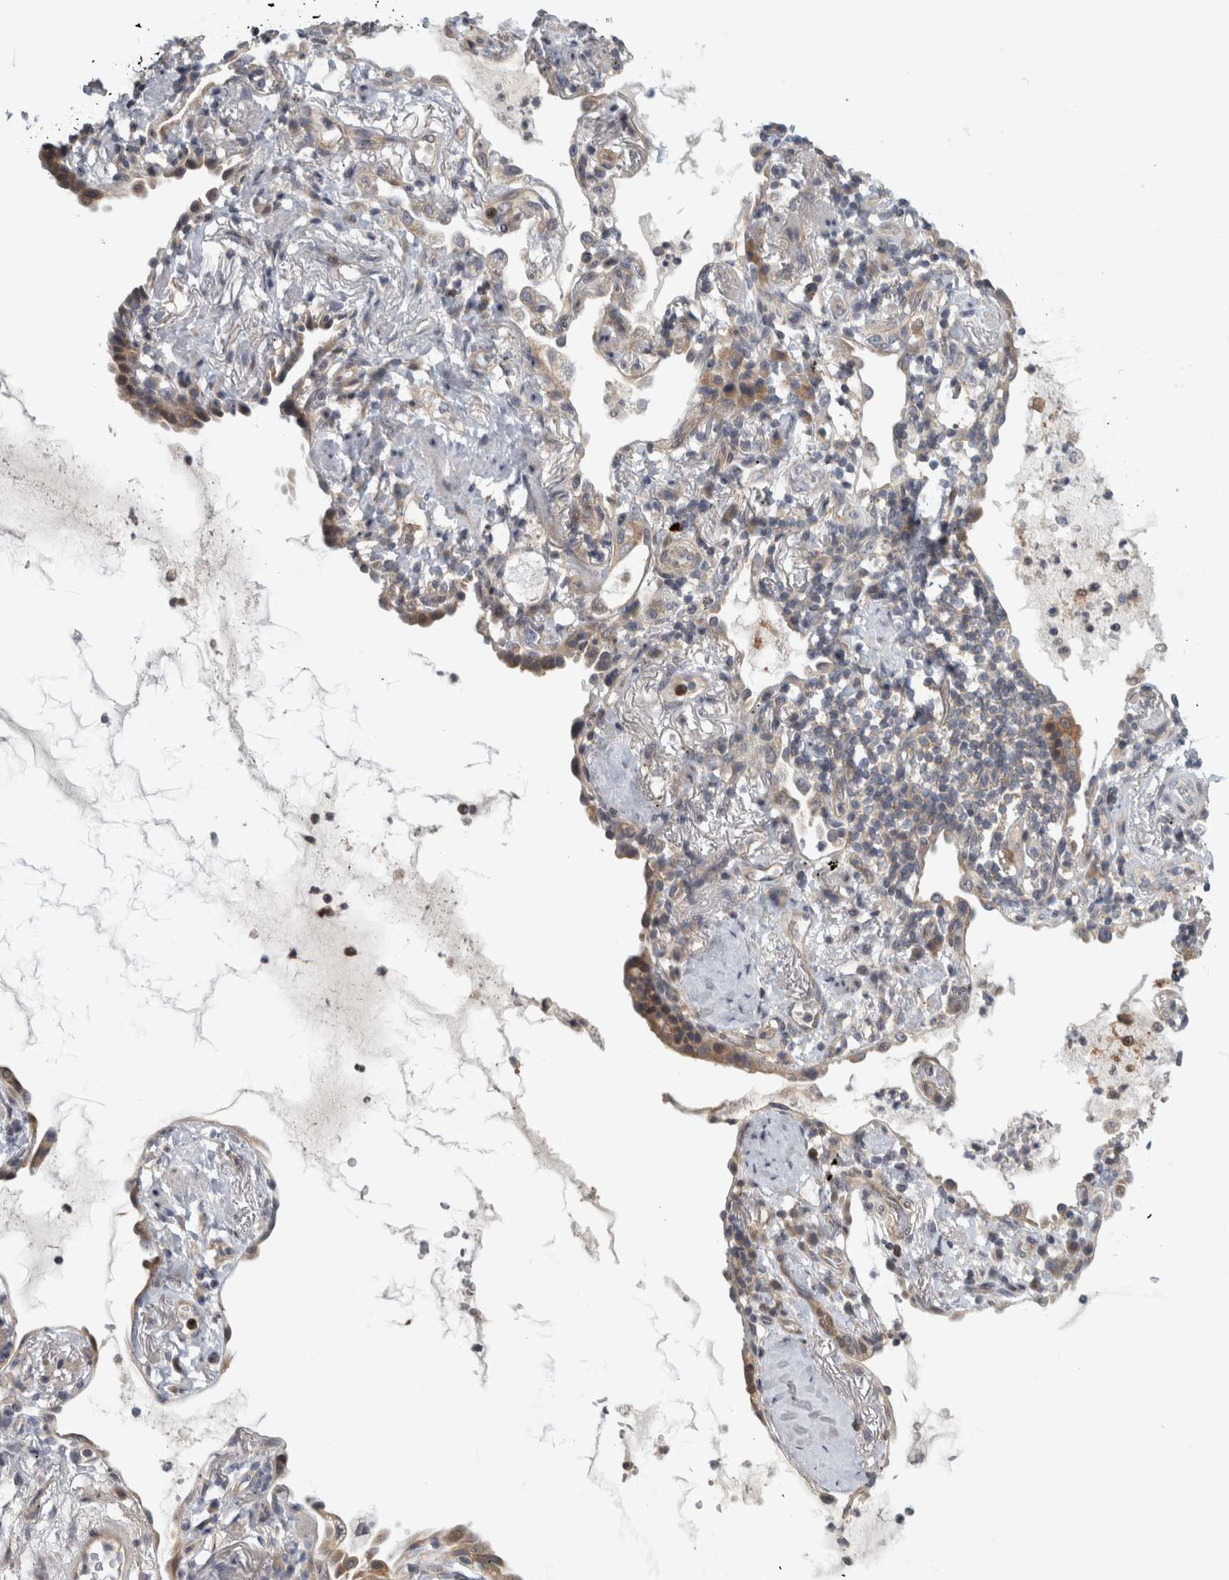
{"staining": {"intensity": "weak", "quantity": "25%-75%", "location": "cytoplasmic/membranous"}, "tissue": "lung cancer", "cell_type": "Tumor cells", "image_type": "cancer", "snomed": [{"axis": "morphology", "description": "Adenocarcinoma, NOS"}, {"axis": "topography", "description": "Lung"}], "caption": "Lung cancer (adenocarcinoma) stained with a brown dye exhibits weak cytoplasmic/membranous positive positivity in about 25%-75% of tumor cells.", "gene": "ZNF804B", "patient": {"sex": "female", "age": 70}}